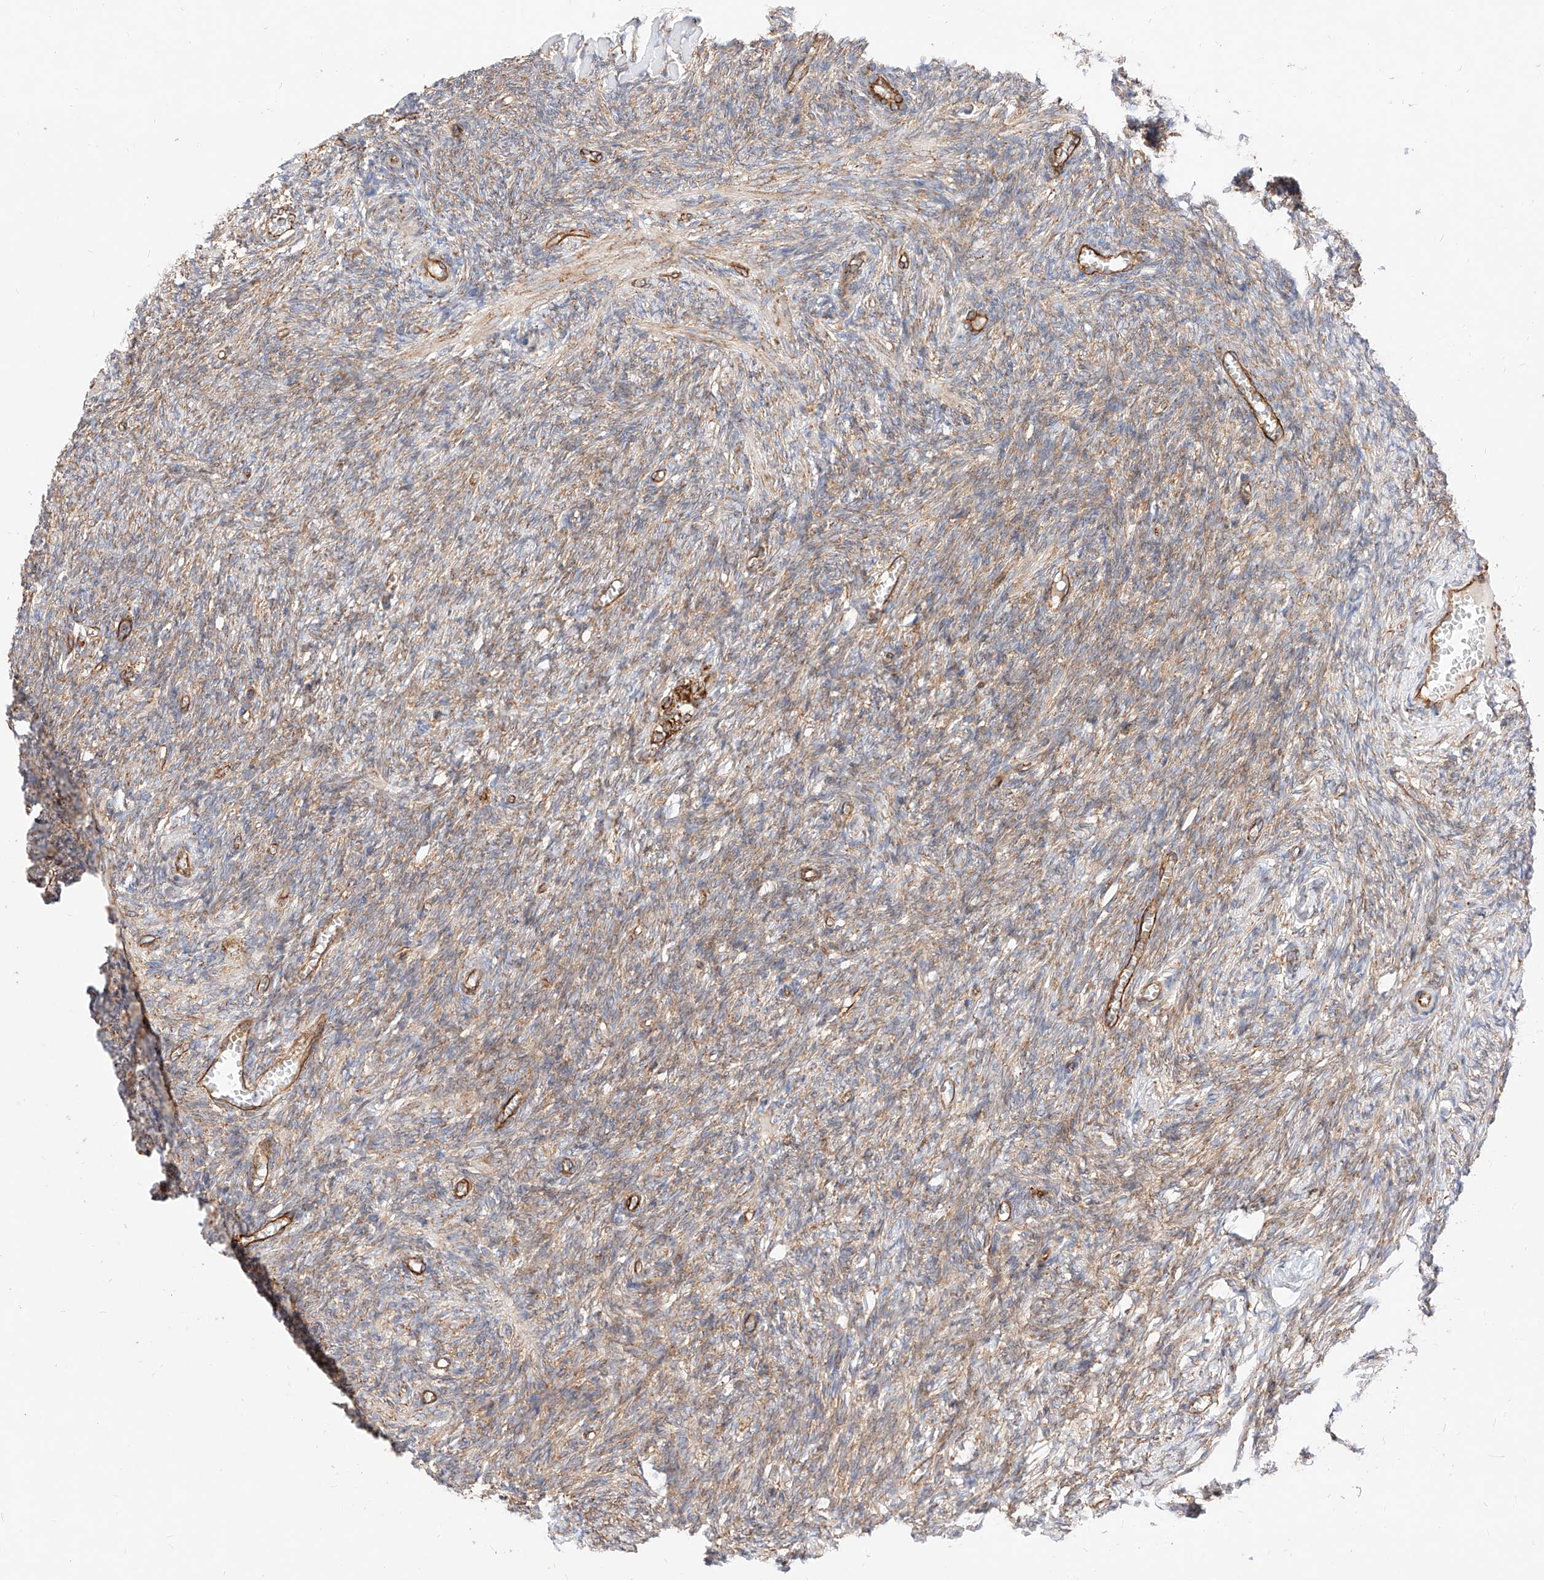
{"staining": {"intensity": "moderate", "quantity": "<25%", "location": "cytoplasmic/membranous"}, "tissue": "ovary", "cell_type": "Ovarian stroma cells", "image_type": "normal", "snomed": [{"axis": "morphology", "description": "Normal tissue, NOS"}, {"axis": "topography", "description": "Ovary"}], "caption": "Unremarkable ovary reveals moderate cytoplasmic/membranous positivity in about <25% of ovarian stroma cells, visualized by immunohistochemistry.", "gene": "CSGALNACT2", "patient": {"sex": "female", "age": 27}}